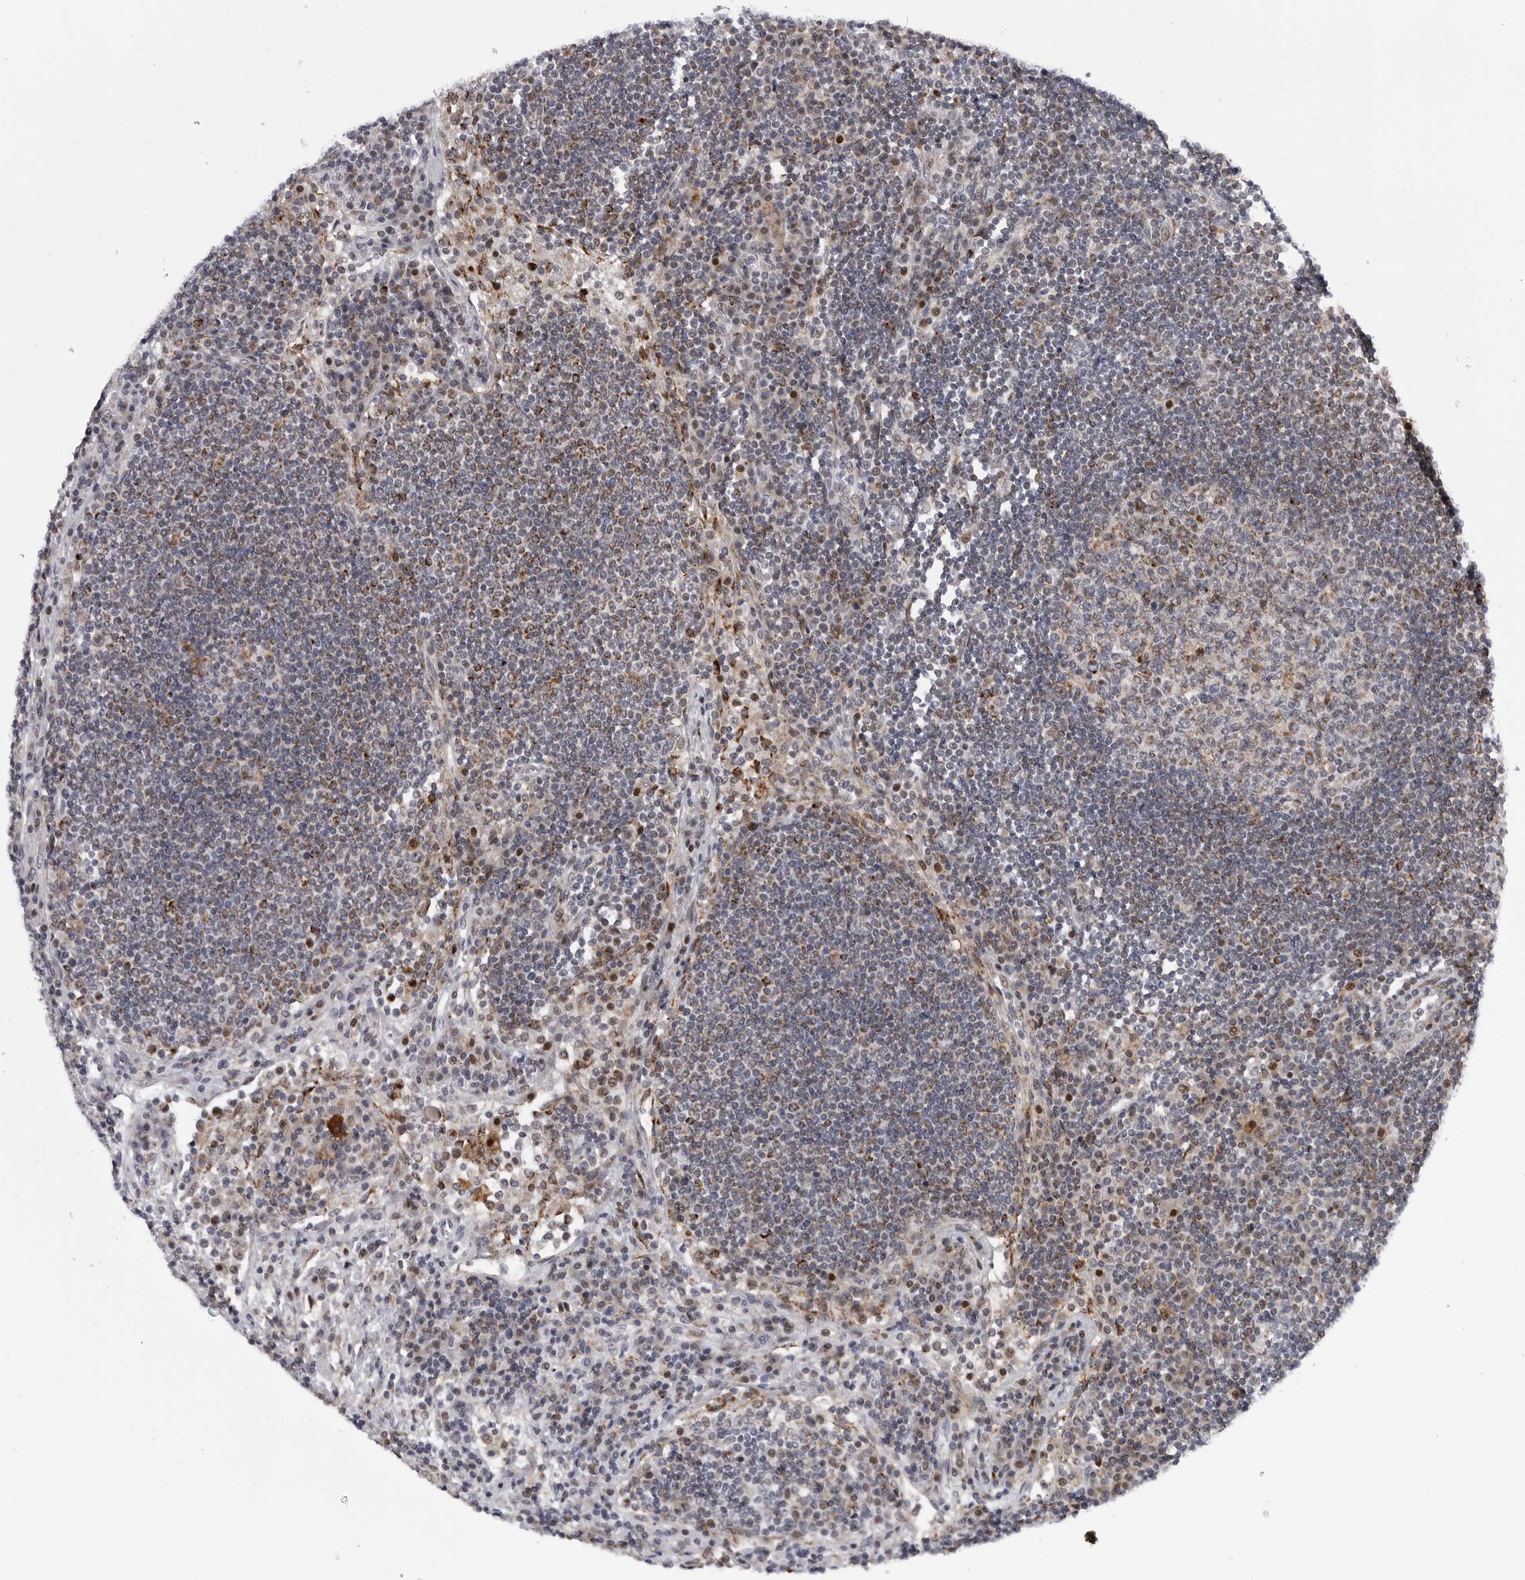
{"staining": {"intensity": "moderate", "quantity": "25%-75%", "location": "cytoplasmic/membranous"}, "tissue": "lymph node", "cell_type": "Germinal center cells", "image_type": "normal", "snomed": [{"axis": "morphology", "description": "Normal tissue, NOS"}, {"axis": "topography", "description": "Lymph node"}], "caption": "Protein positivity by immunohistochemistry reveals moderate cytoplasmic/membranous staining in approximately 25%-75% of germinal center cells in normal lymph node. The protein of interest is stained brown, and the nuclei are stained in blue (DAB IHC with brightfield microscopy, high magnification).", "gene": "CDK20", "patient": {"sex": "female", "age": 53}}